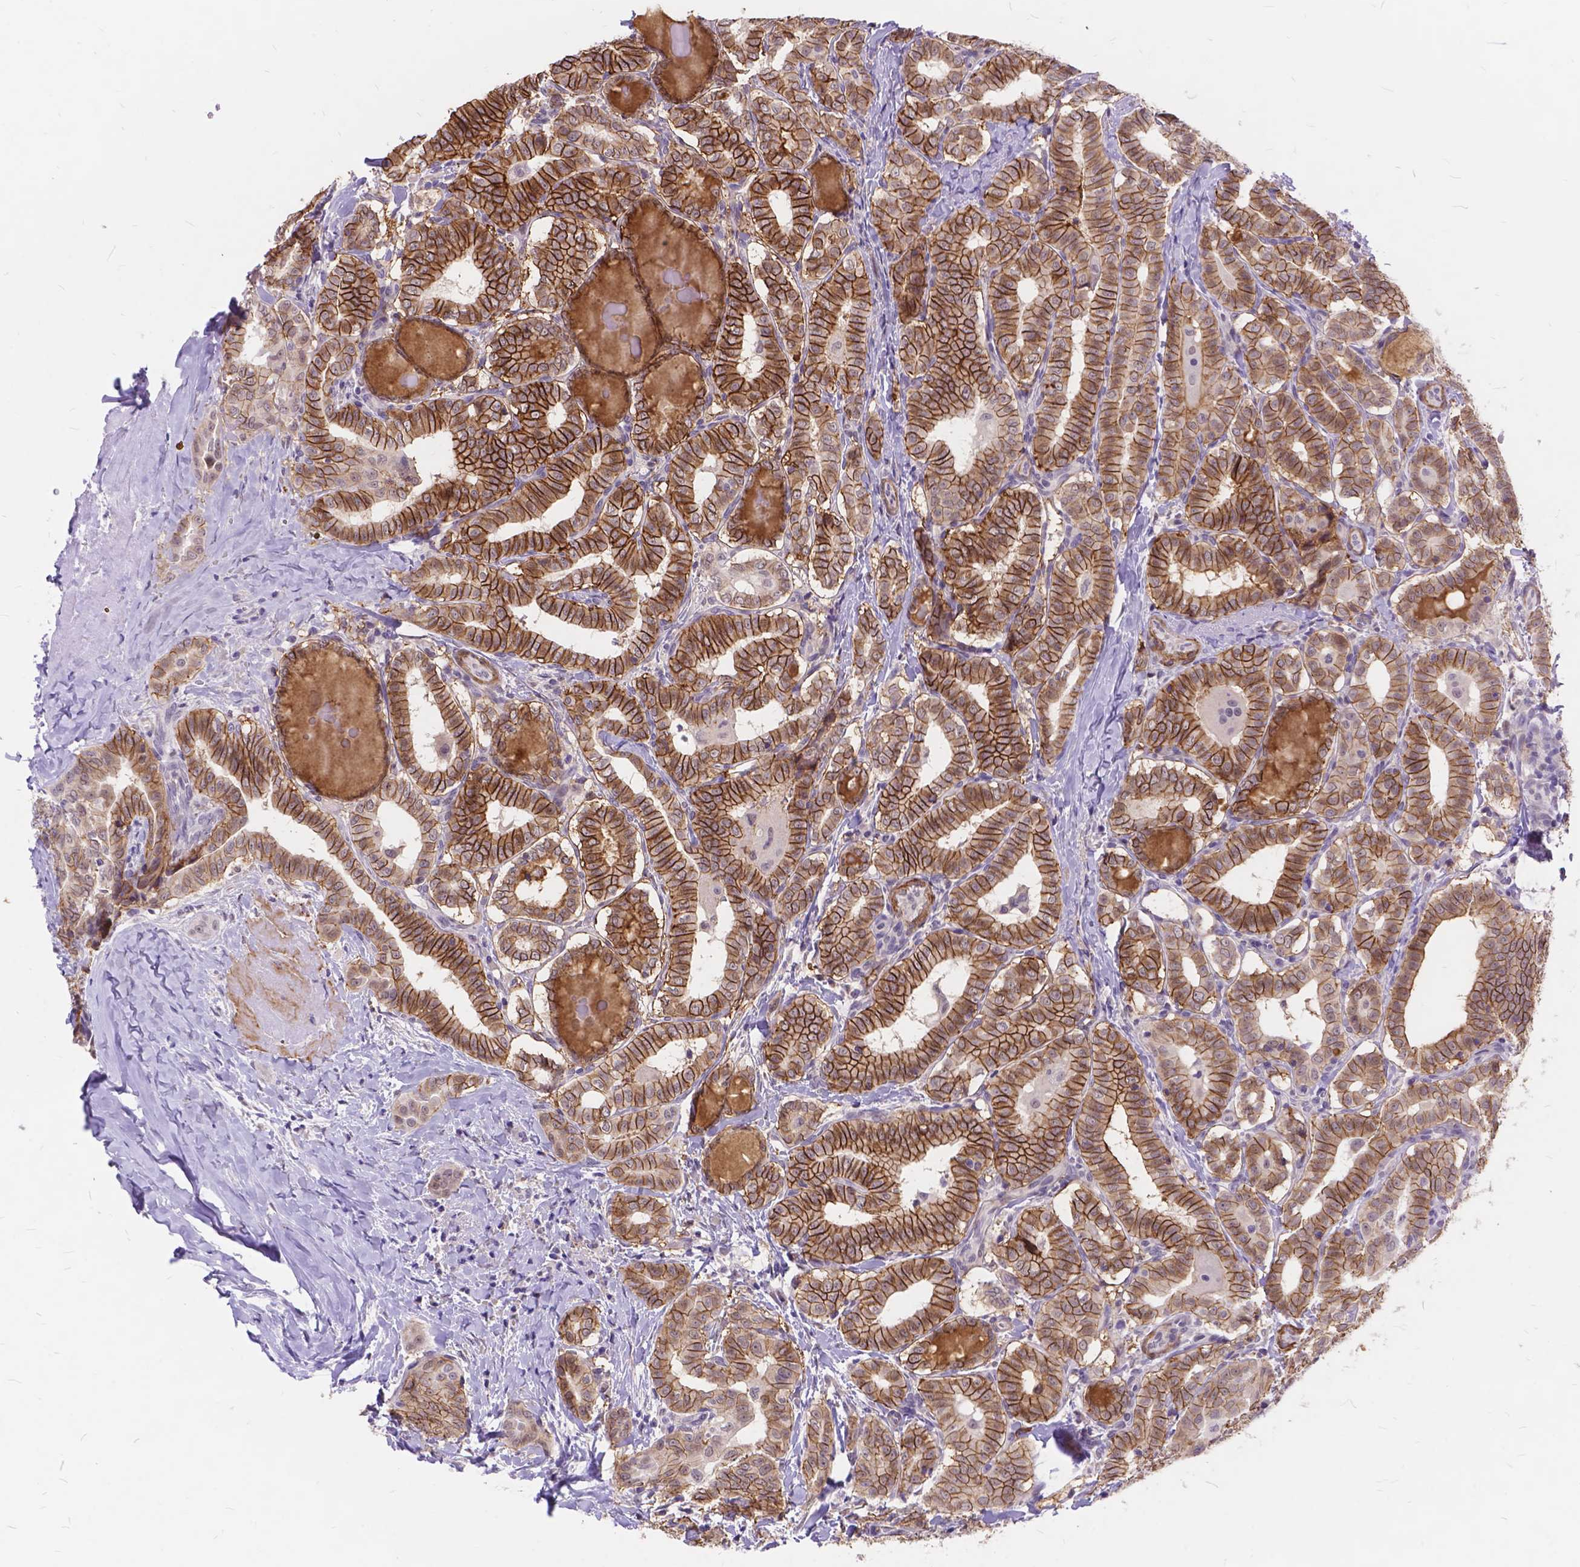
{"staining": {"intensity": "strong", "quantity": ">75%", "location": "cytoplasmic/membranous"}, "tissue": "thyroid cancer", "cell_type": "Tumor cells", "image_type": "cancer", "snomed": [{"axis": "morphology", "description": "Papillary adenocarcinoma, NOS"}, {"axis": "morphology", "description": "Papillary adenoma metastatic"}, {"axis": "topography", "description": "Thyroid gland"}], "caption": "Immunohistochemical staining of human thyroid cancer (papillary adenocarcinoma) reveals high levels of strong cytoplasmic/membranous protein positivity in about >75% of tumor cells.", "gene": "MAN2C1", "patient": {"sex": "female", "age": 50}}